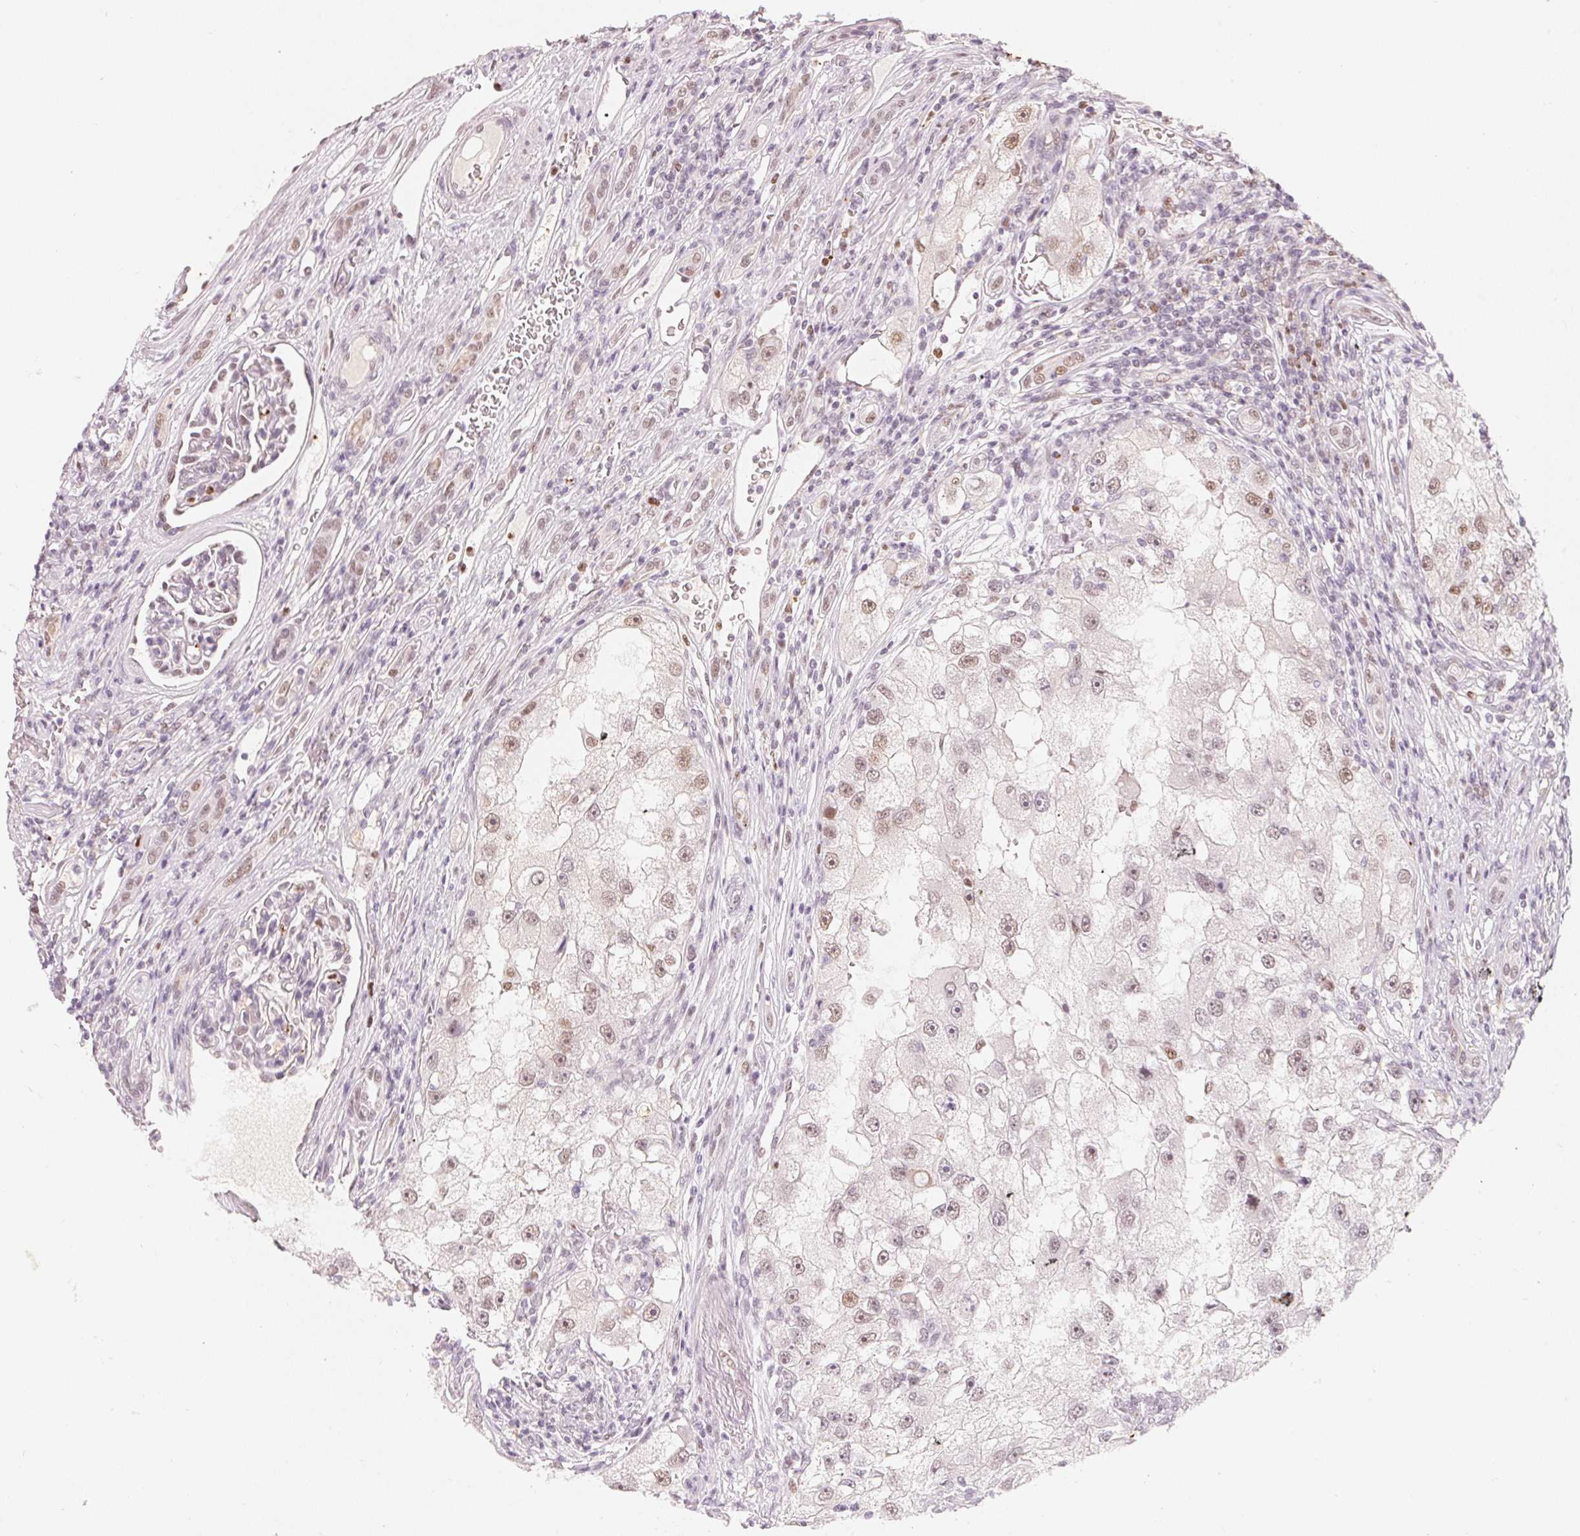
{"staining": {"intensity": "weak", "quantity": ">75%", "location": "nuclear"}, "tissue": "renal cancer", "cell_type": "Tumor cells", "image_type": "cancer", "snomed": [{"axis": "morphology", "description": "Adenocarcinoma, NOS"}, {"axis": "topography", "description": "Kidney"}], "caption": "This is an image of IHC staining of renal cancer, which shows weak staining in the nuclear of tumor cells.", "gene": "ARHGAP22", "patient": {"sex": "male", "age": 63}}